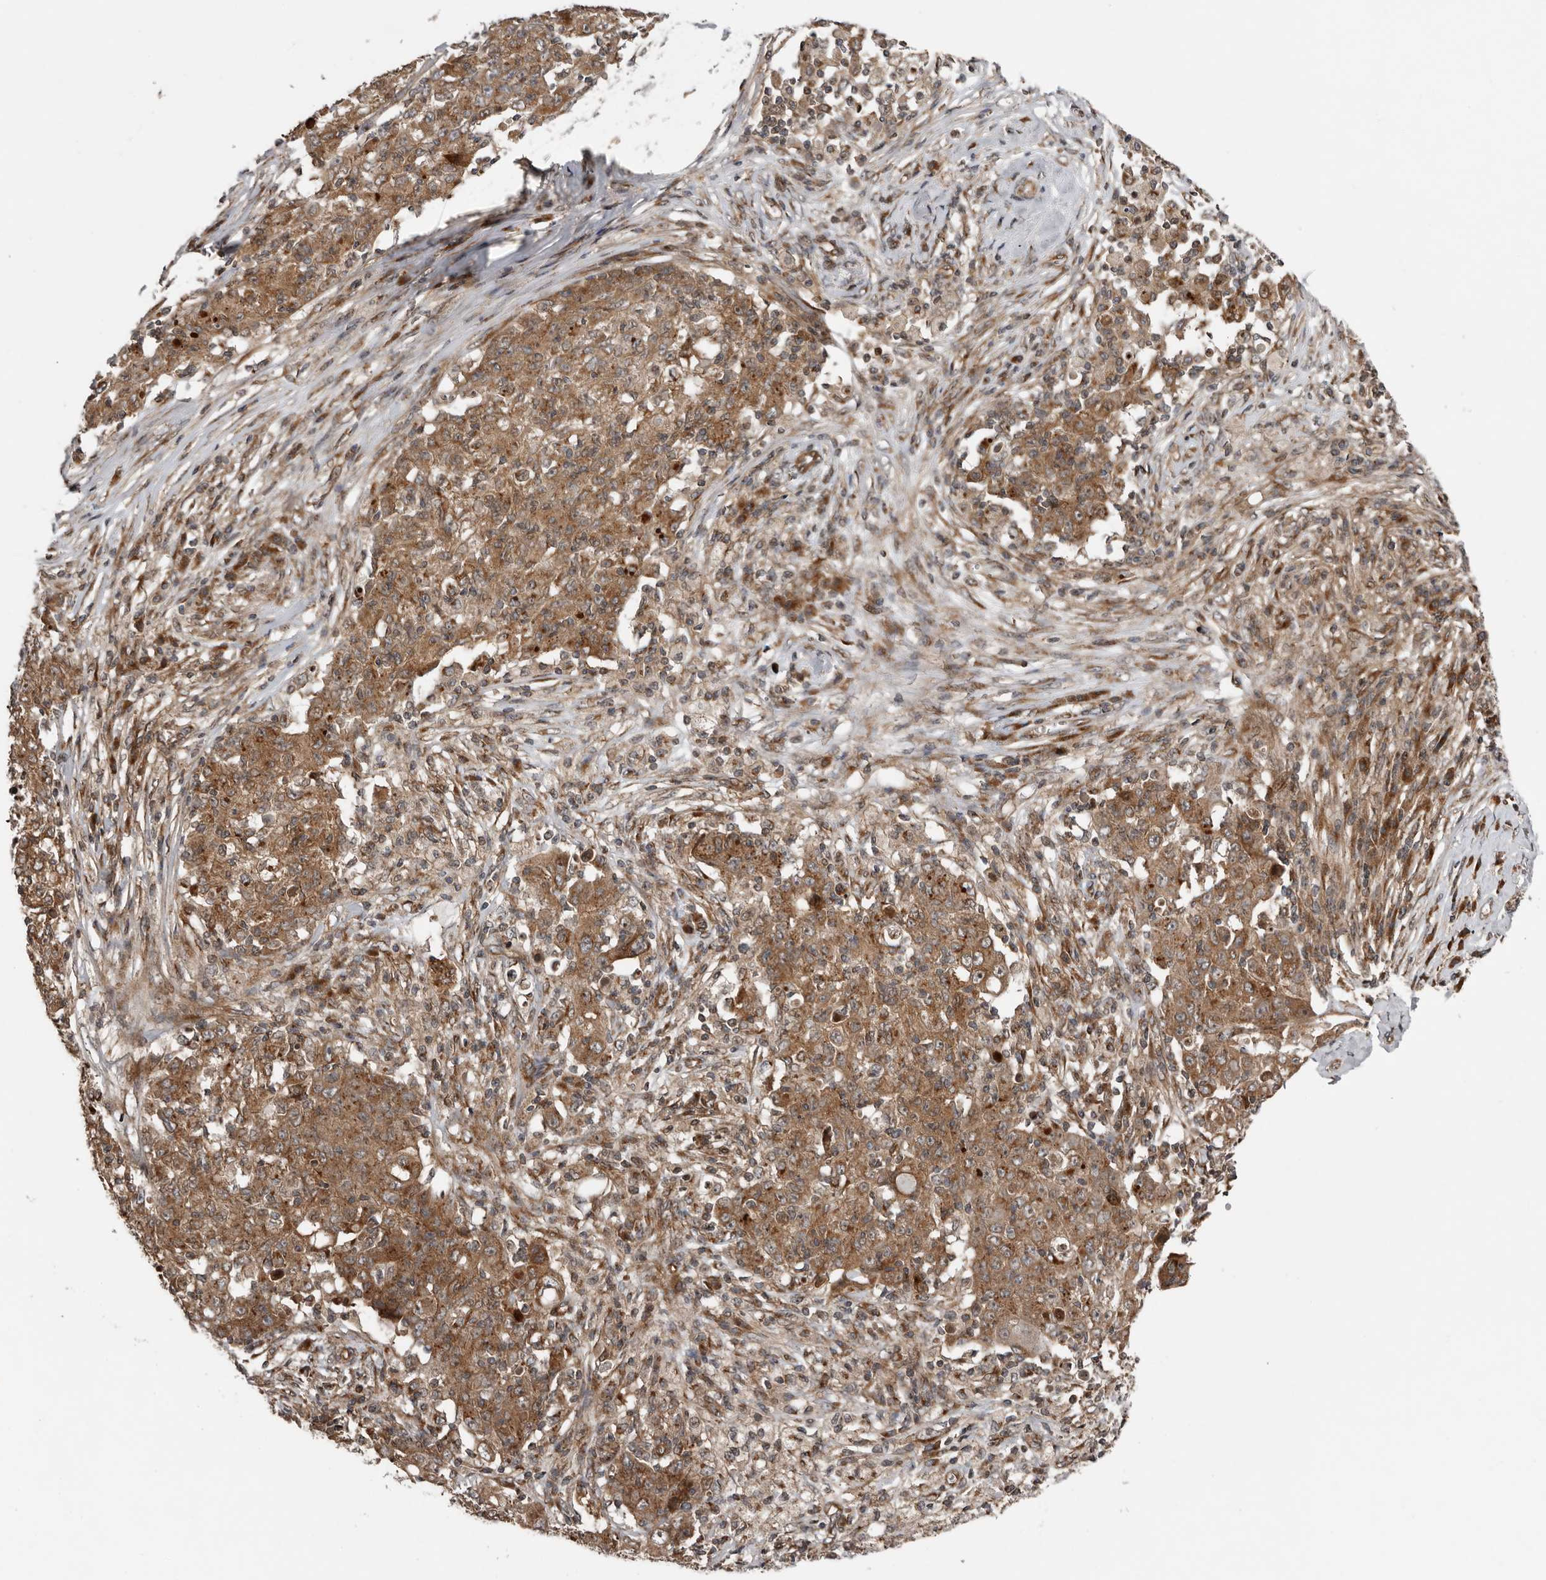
{"staining": {"intensity": "moderate", "quantity": ">75%", "location": "cytoplasmic/membranous"}, "tissue": "ovarian cancer", "cell_type": "Tumor cells", "image_type": "cancer", "snomed": [{"axis": "morphology", "description": "Carcinoma, endometroid"}, {"axis": "topography", "description": "Ovary"}], "caption": "Endometroid carcinoma (ovarian) tissue reveals moderate cytoplasmic/membranous staining in approximately >75% of tumor cells", "gene": "CCDC190", "patient": {"sex": "female", "age": 42}}